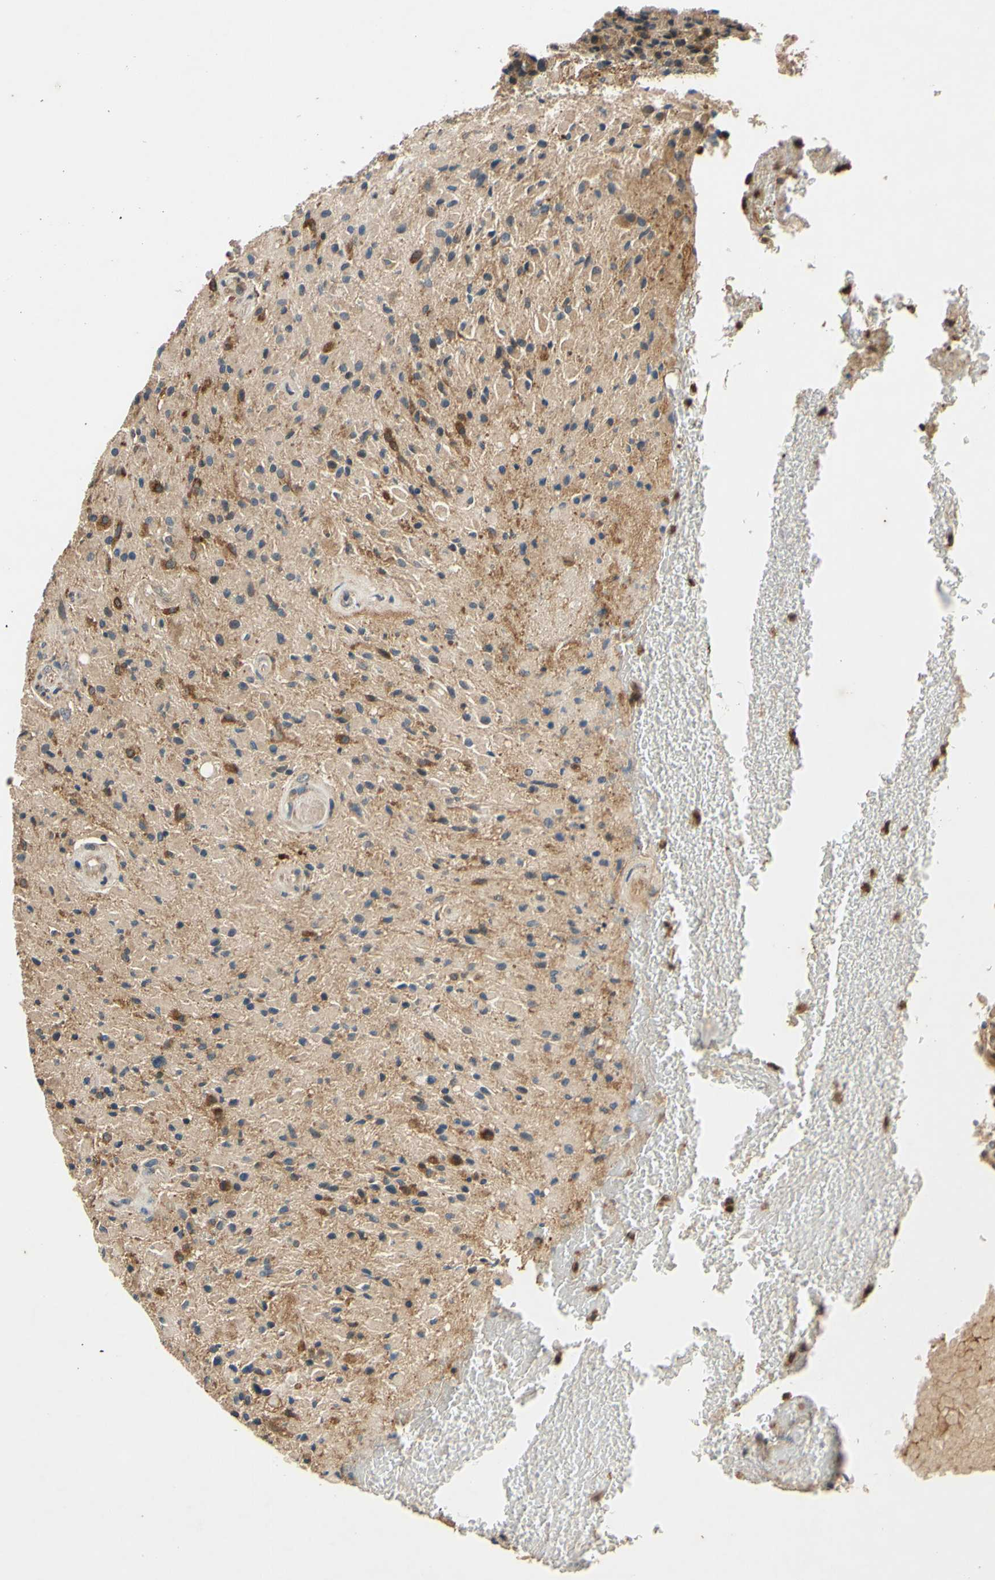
{"staining": {"intensity": "moderate", "quantity": "25%-75%", "location": "cytoplasmic/membranous"}, "tissue": "glioma", "cell_type": "Tumor cells", "image_type": "cancer", "snomed": [{"axis": "morphology", "description": "Glioma, malignant, High grade"}, {"axis": "topography", "description": "Brain"}], "caption": "Protein staining by immunohistochemistry demonstrates moderate cytoplasmic/membranous staining in about 25%-75% of tumor cells in glioma.", "gene": "PLA2G4A", "patient": {"sex": "male", "age": 71}}